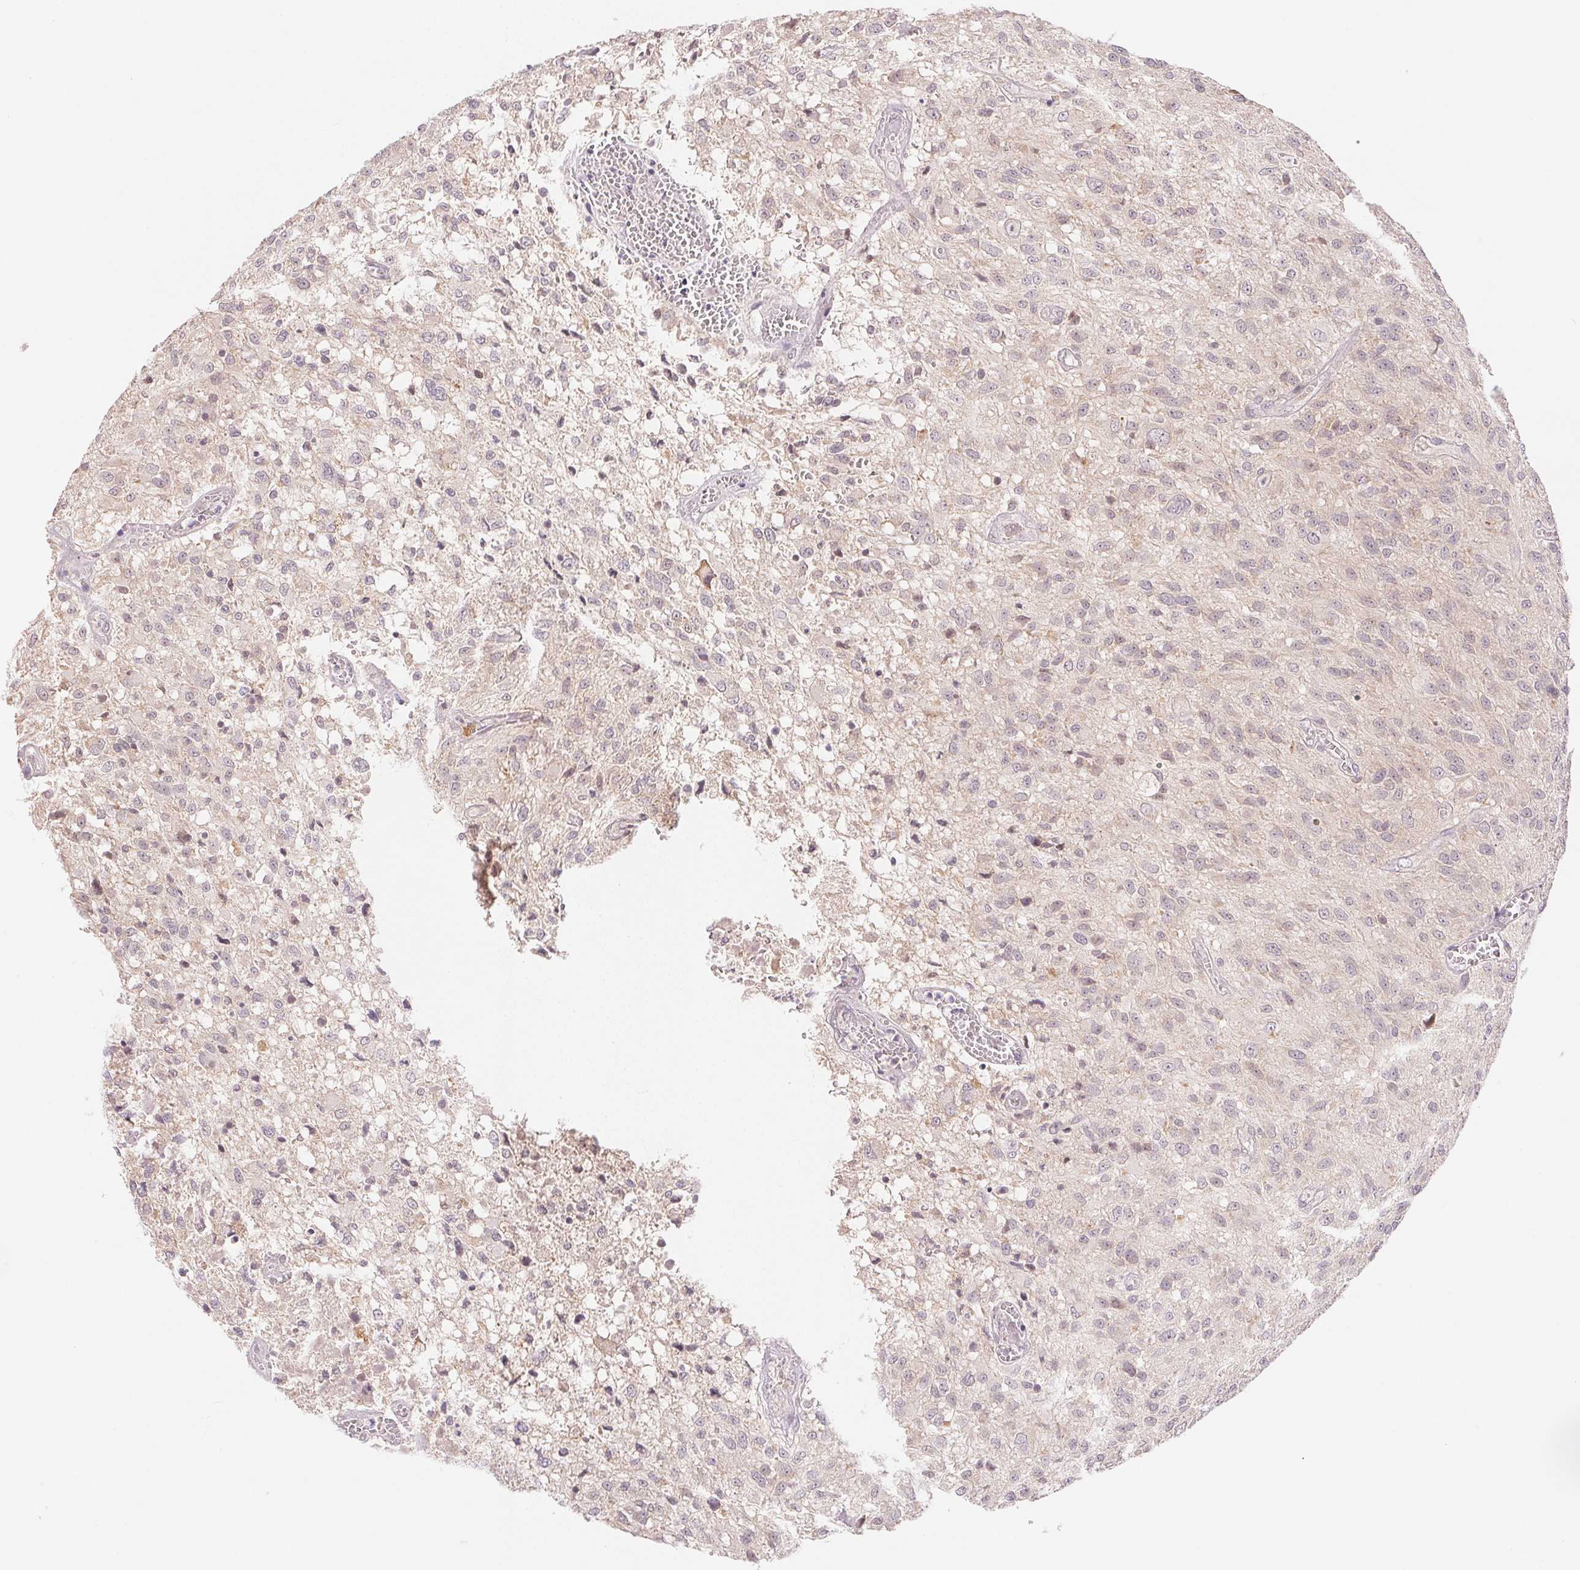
{"staining": {"intensity": "negative", "quantity": "none", "location": "none"}, "tissue": "glioma", "cell_type": "Tumor cells", "image_type": "cancer", "snomed": [{"axis": "morphology", "description": "Glioma, malignant, Low grade"}, {"axis": "topography", "description": "Brain"}], "caption": "The IHC image has no significant expression in tumor cells of malignant low-grade glioma tissue.", "gene": "BNIP5", "patient": {"sex": "male", "age": 66}}